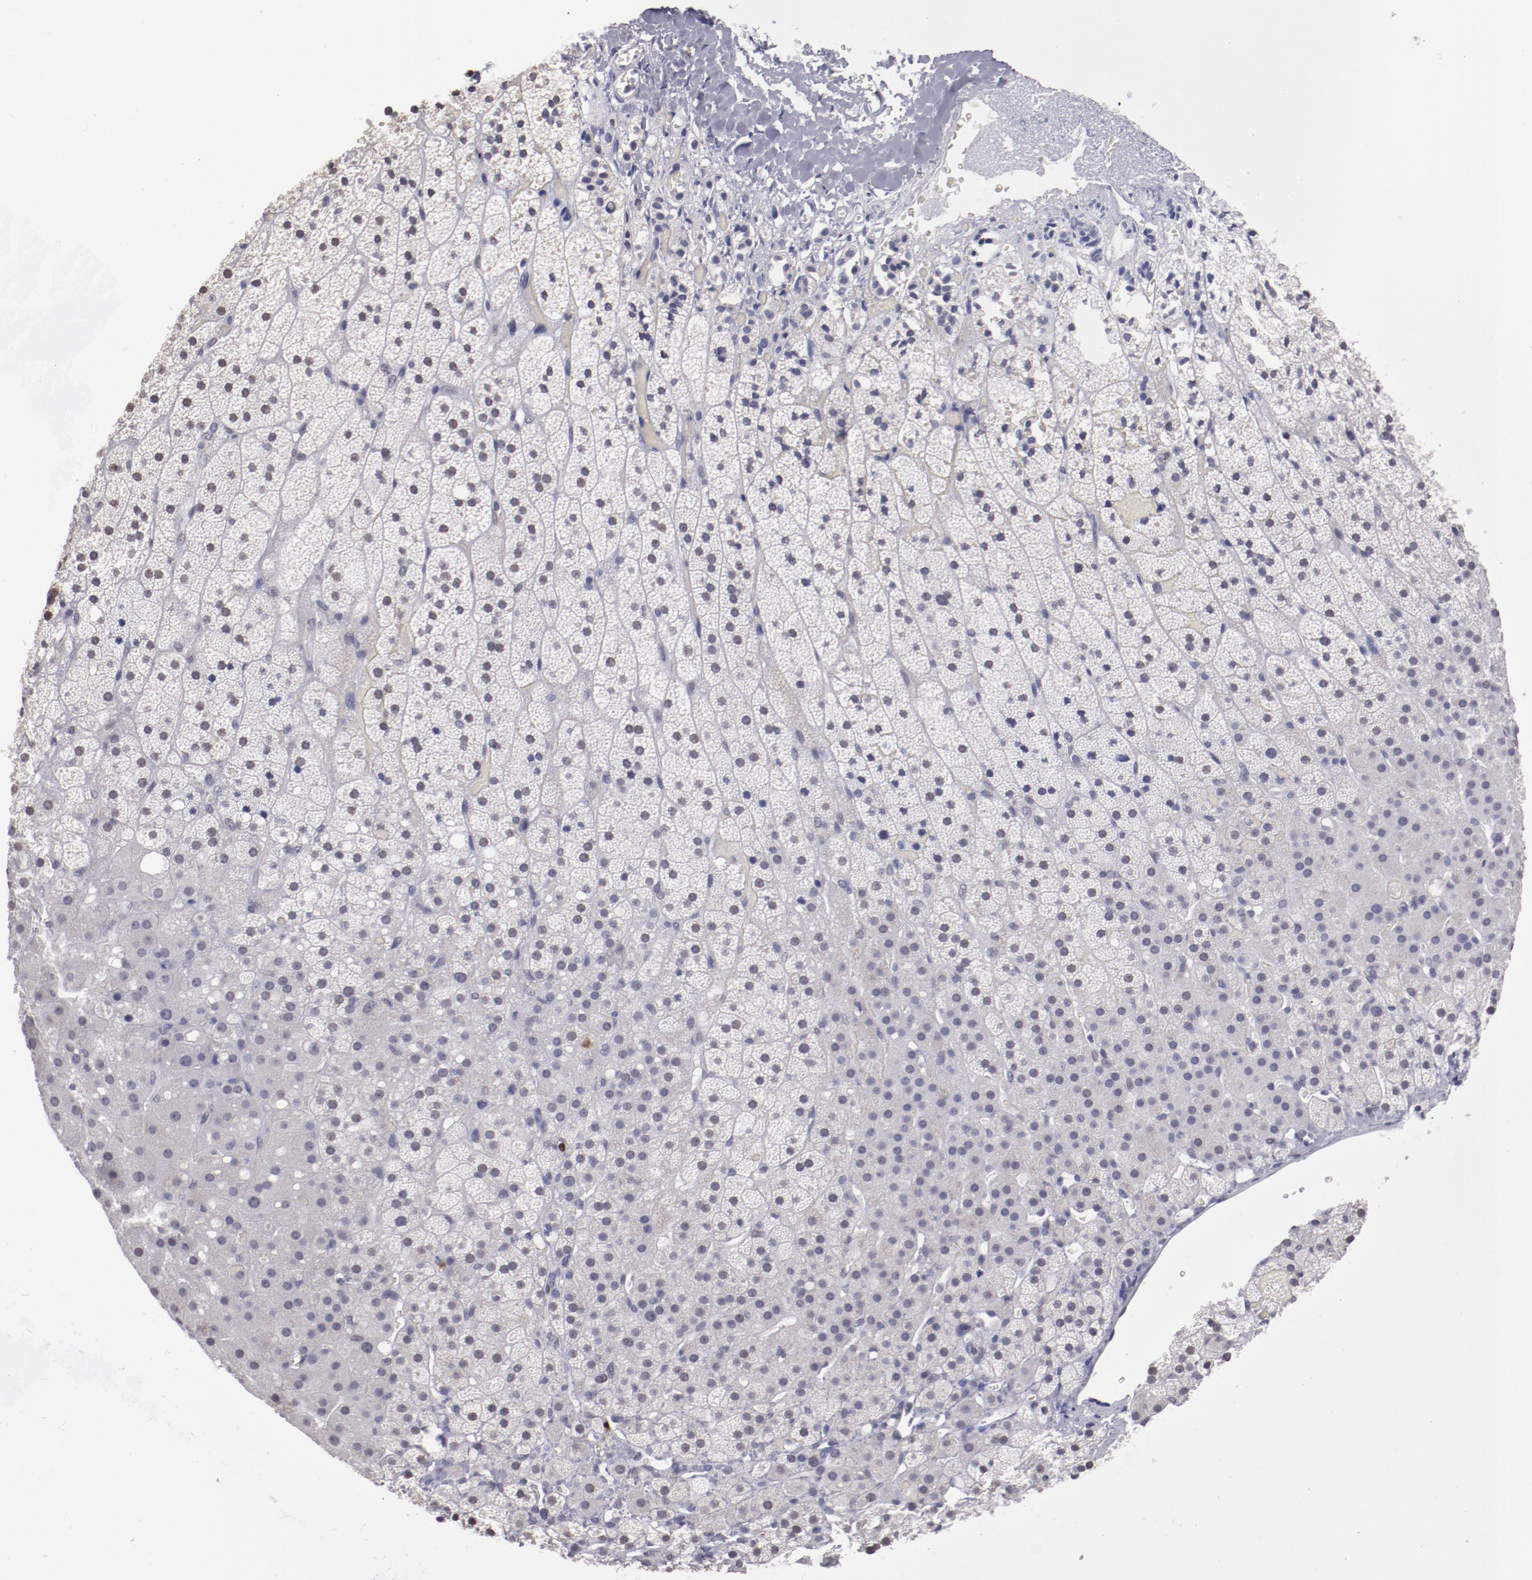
{"staining": {"intensity": "moderate", "quantity": "<25%", "location": "nuclear"}, "tissue": "adrenal gland", "cell_type": "Glandular cells", "image_type": "normal", "snomed": [{"axis": "morphology", "description": "Normal tissue, NOS"}, {"axis": "topography", "description": "Adrenal gland"}], "caption": "High-magnification brightfield microscopy of benign adrenal gland stained with DAB (3,3'-diaminobenzidine) (brown) and counterstained with hematoxylin (blue). glandular cells exhibit moderate nuclear staining is appreciated in about<25% of cells. The staining is performed using DAB (3,3'-diaminobenzidine) brown chromogen to label protein expression. The nuclei are counter-stained blue using hematoxylin.", "gene": "IRF4", "patient": {"sex": "male", "age": 35}}